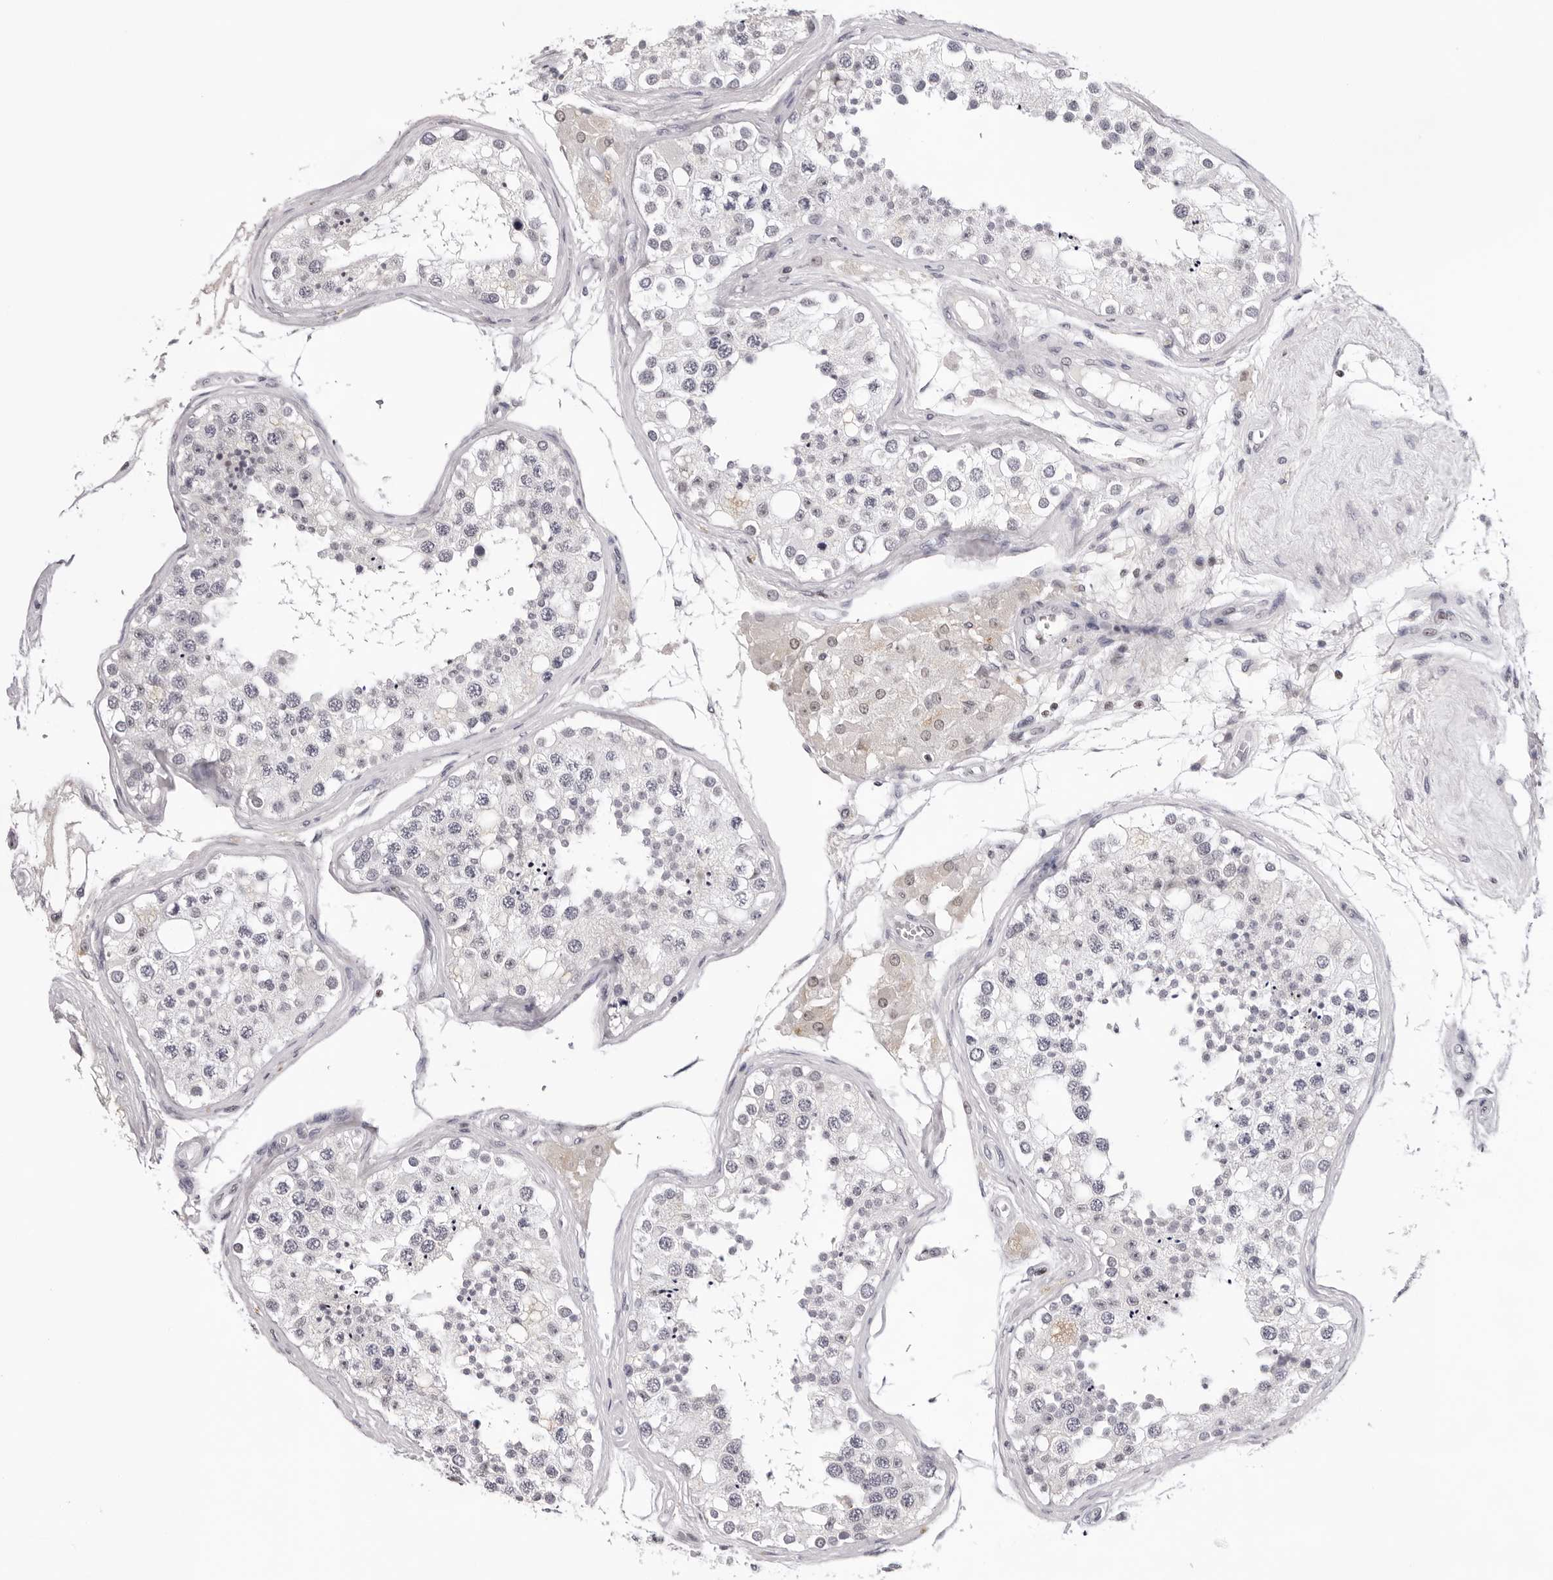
{"staining": {"intensity": "negative", "quantity": "none", "location": "none"}, "tissue": "testis", "cell_type": "Cells in seminiferous ducts", "image_type": "normal", "snomed": [{"axis": "morphology", "description": "Normal tissue, NOS"}, {"axis": "topography", "description": "Testis"}], "caption": "DAB immunohistochemical staining of normal human testis displays no significant positivity in cells in seminiferous ducts.", "gene": "OGG1", "patient": {"sex": "male", "age": 68}}